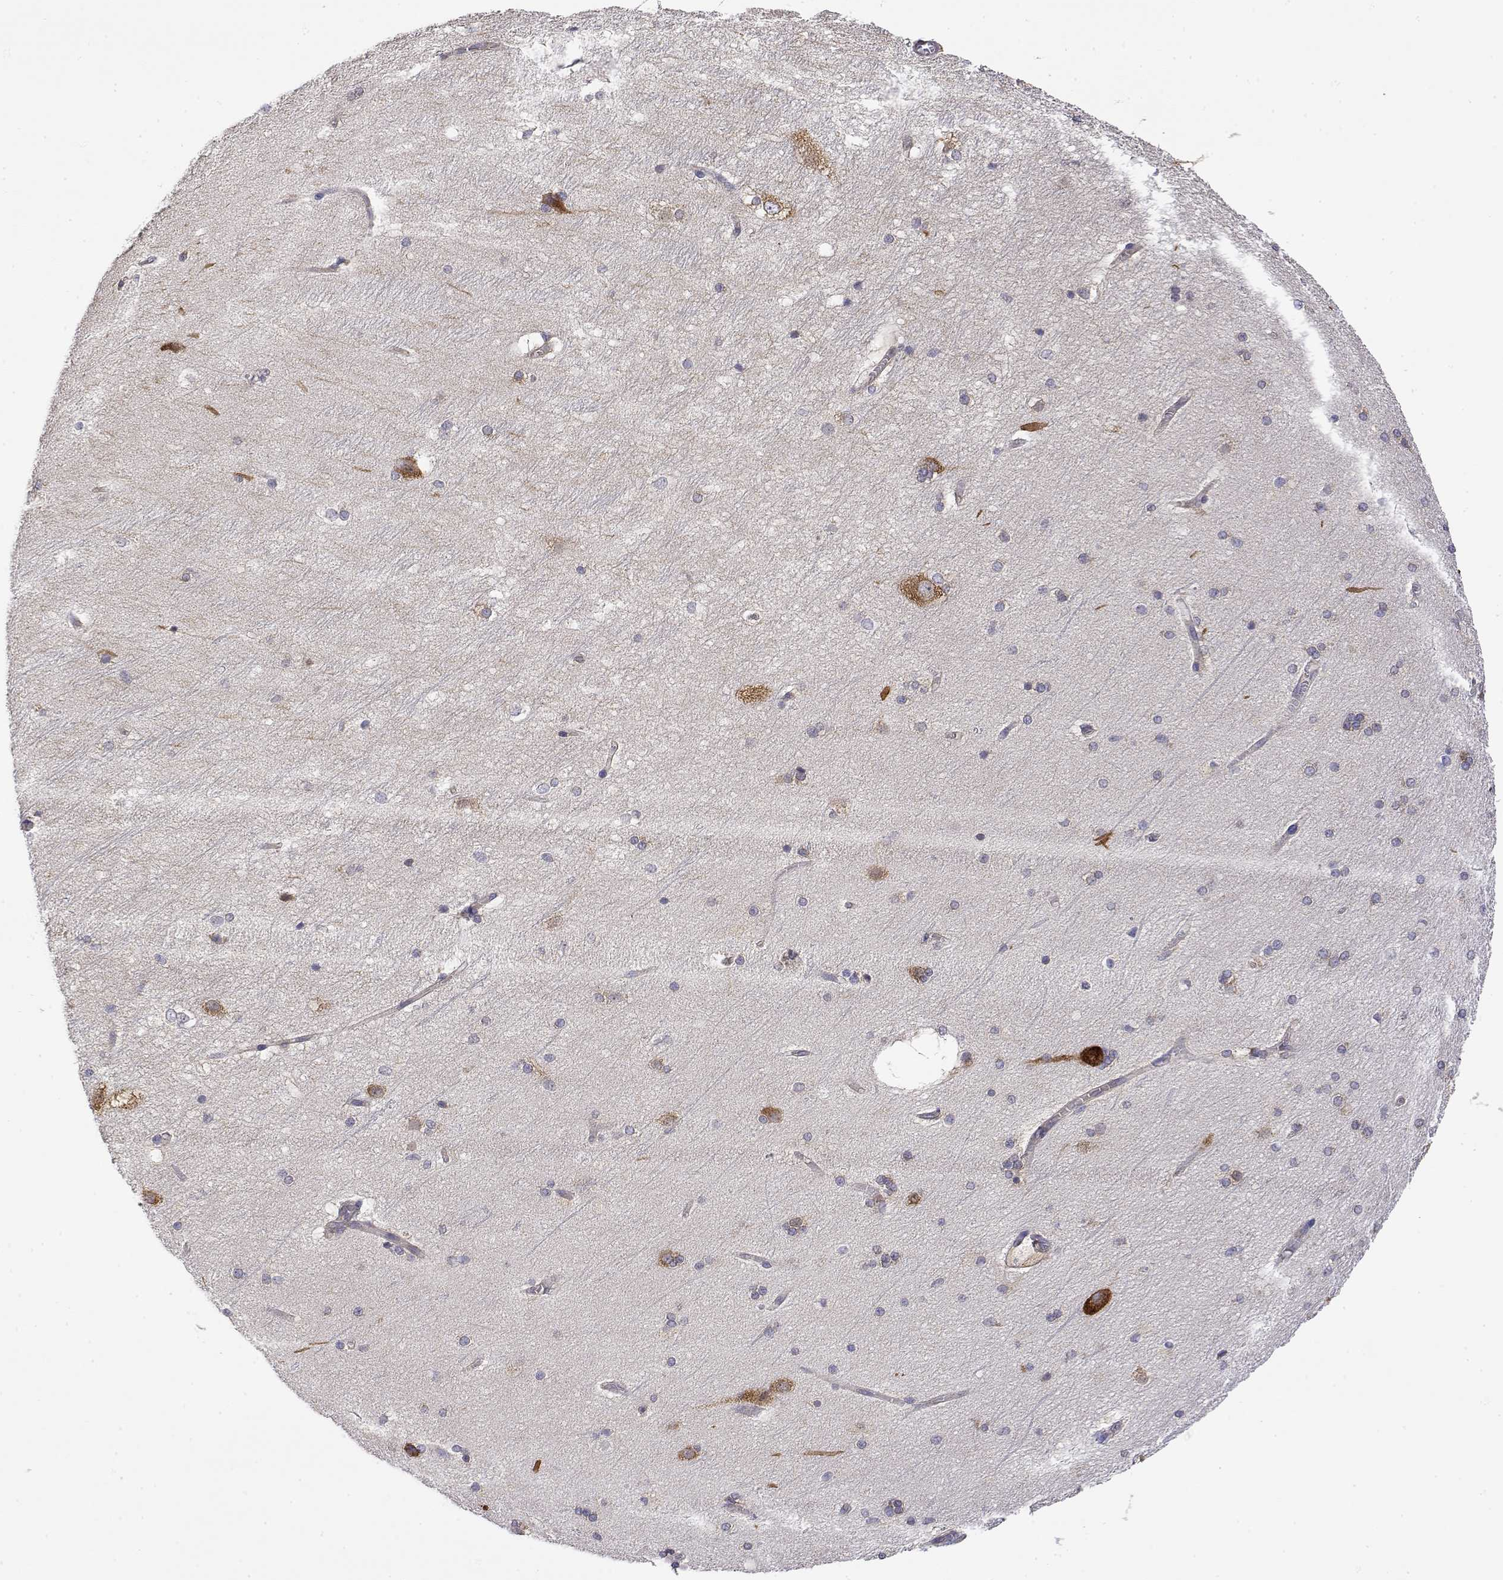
{"staining": {"intensity": "weak", "quantity": "<25%", "location": "cytoplasmic/membranous"}, "tissue": "hippocampus", "cell_type": "Glial cells", "image_type": "normal", "snomed": [{"axis": "morphology", "description": "Normal tissue, NOS"}, {"axis": "topography", "description": "Cerebral cortex"}, {"axis": "topography", "description": "Hippocampus"}], "caption": "Immunohistochemistry micrograph of normal hippocampus stained for a protein (brown), which displays no expression in glial cells.", "gene": "EEF1G", "patient": {"sex": "female", "age": 19}}